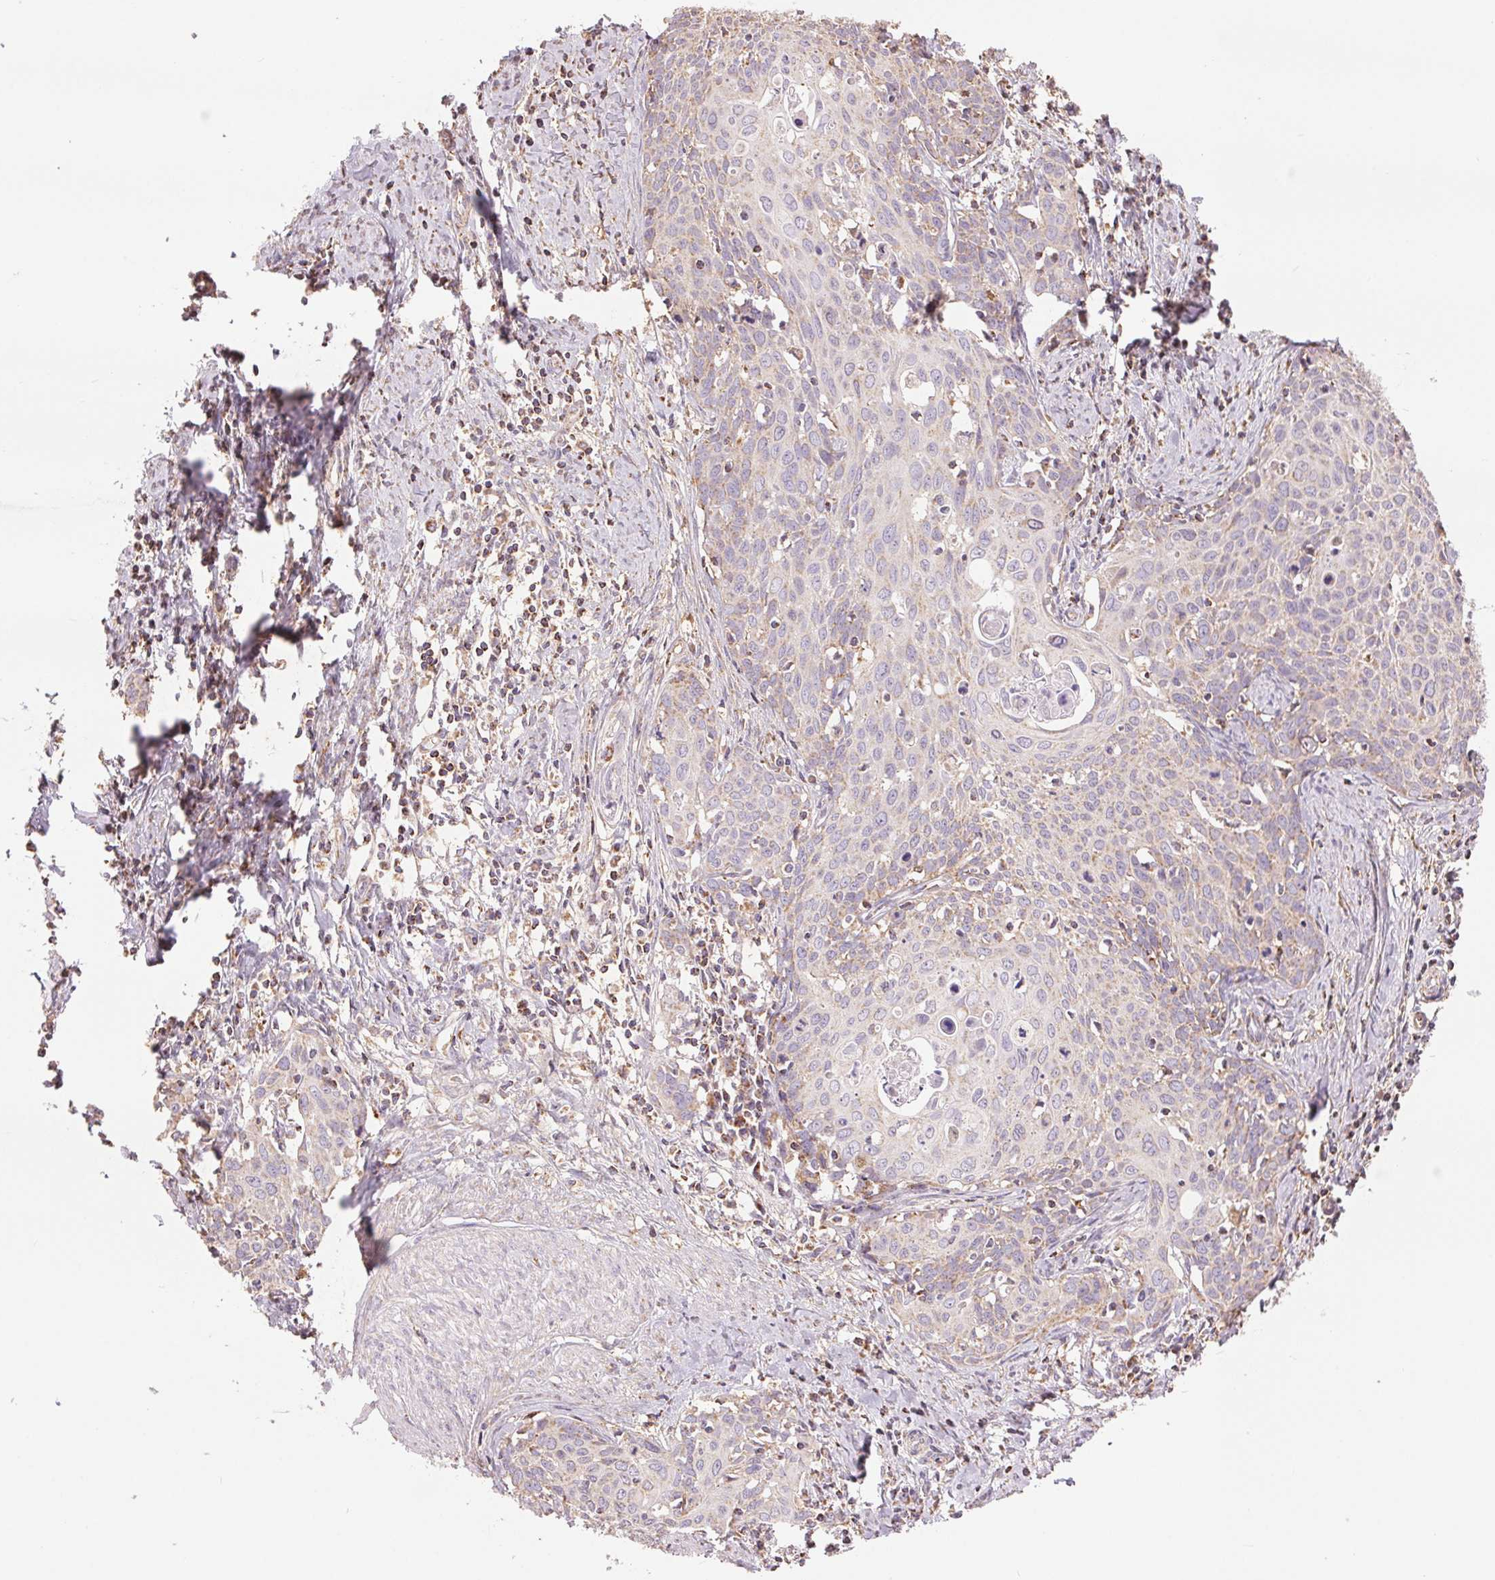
{"staining": {"intensity": "negative", "quantity": "none", "location": "none"}, "tissue": "cervical cancer", "cell_type": "Tumor cells", "image_type": "cancer", "snomed": [{"axis": "morphology", "description": "Squamous cell carcinoma, NOS"}, {"axis": "topography", "description": "Cervix"}], "caption": "This is an IHC histopathology image of squamous cell carcinoma (cervical). There is no expression in tumor cells.", "gene": "DGUOK", "patient": {"sex": "female", "age": 62}}